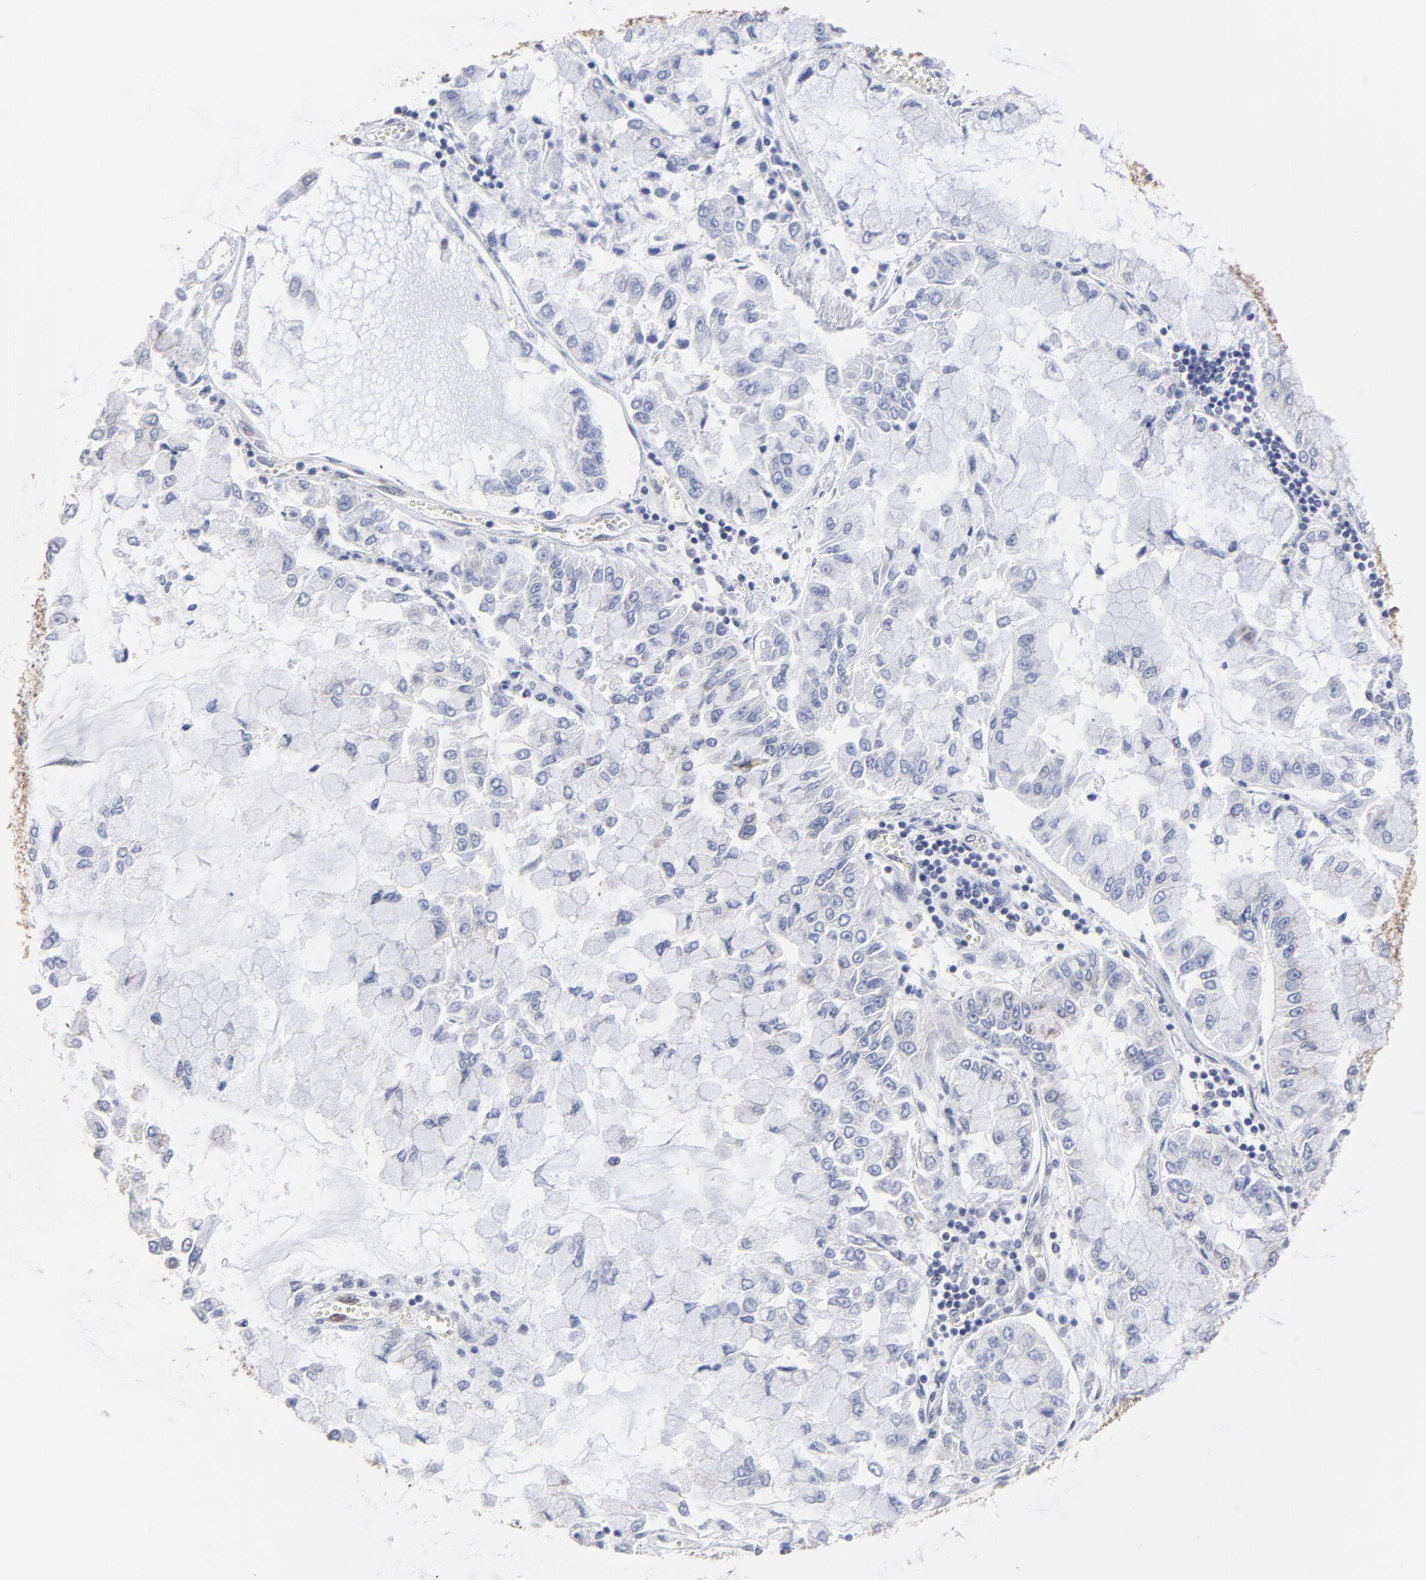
{"staining": {"intensity": "weak", "quantity": "25%-75%", "location": "cytoplasmic/membranous"}, "tissue": "liver cancer", "cell_type": "Tumor cells", "image_type": "cancer", "snomed": [{"axis": "morphology", "description": "Cholangiocarcinoma"}, {"axis": "topography", "description": "Liver"}], "caption": "Approximately 25%-75% of tumor cells in liver cholangiocarcinoma reveal weak cytoplasmic/membranous protein staining as visualized by brown immunohistochemical staining.", "gene": "CCT2", "patient": {"sex": "female", "age": 79}}